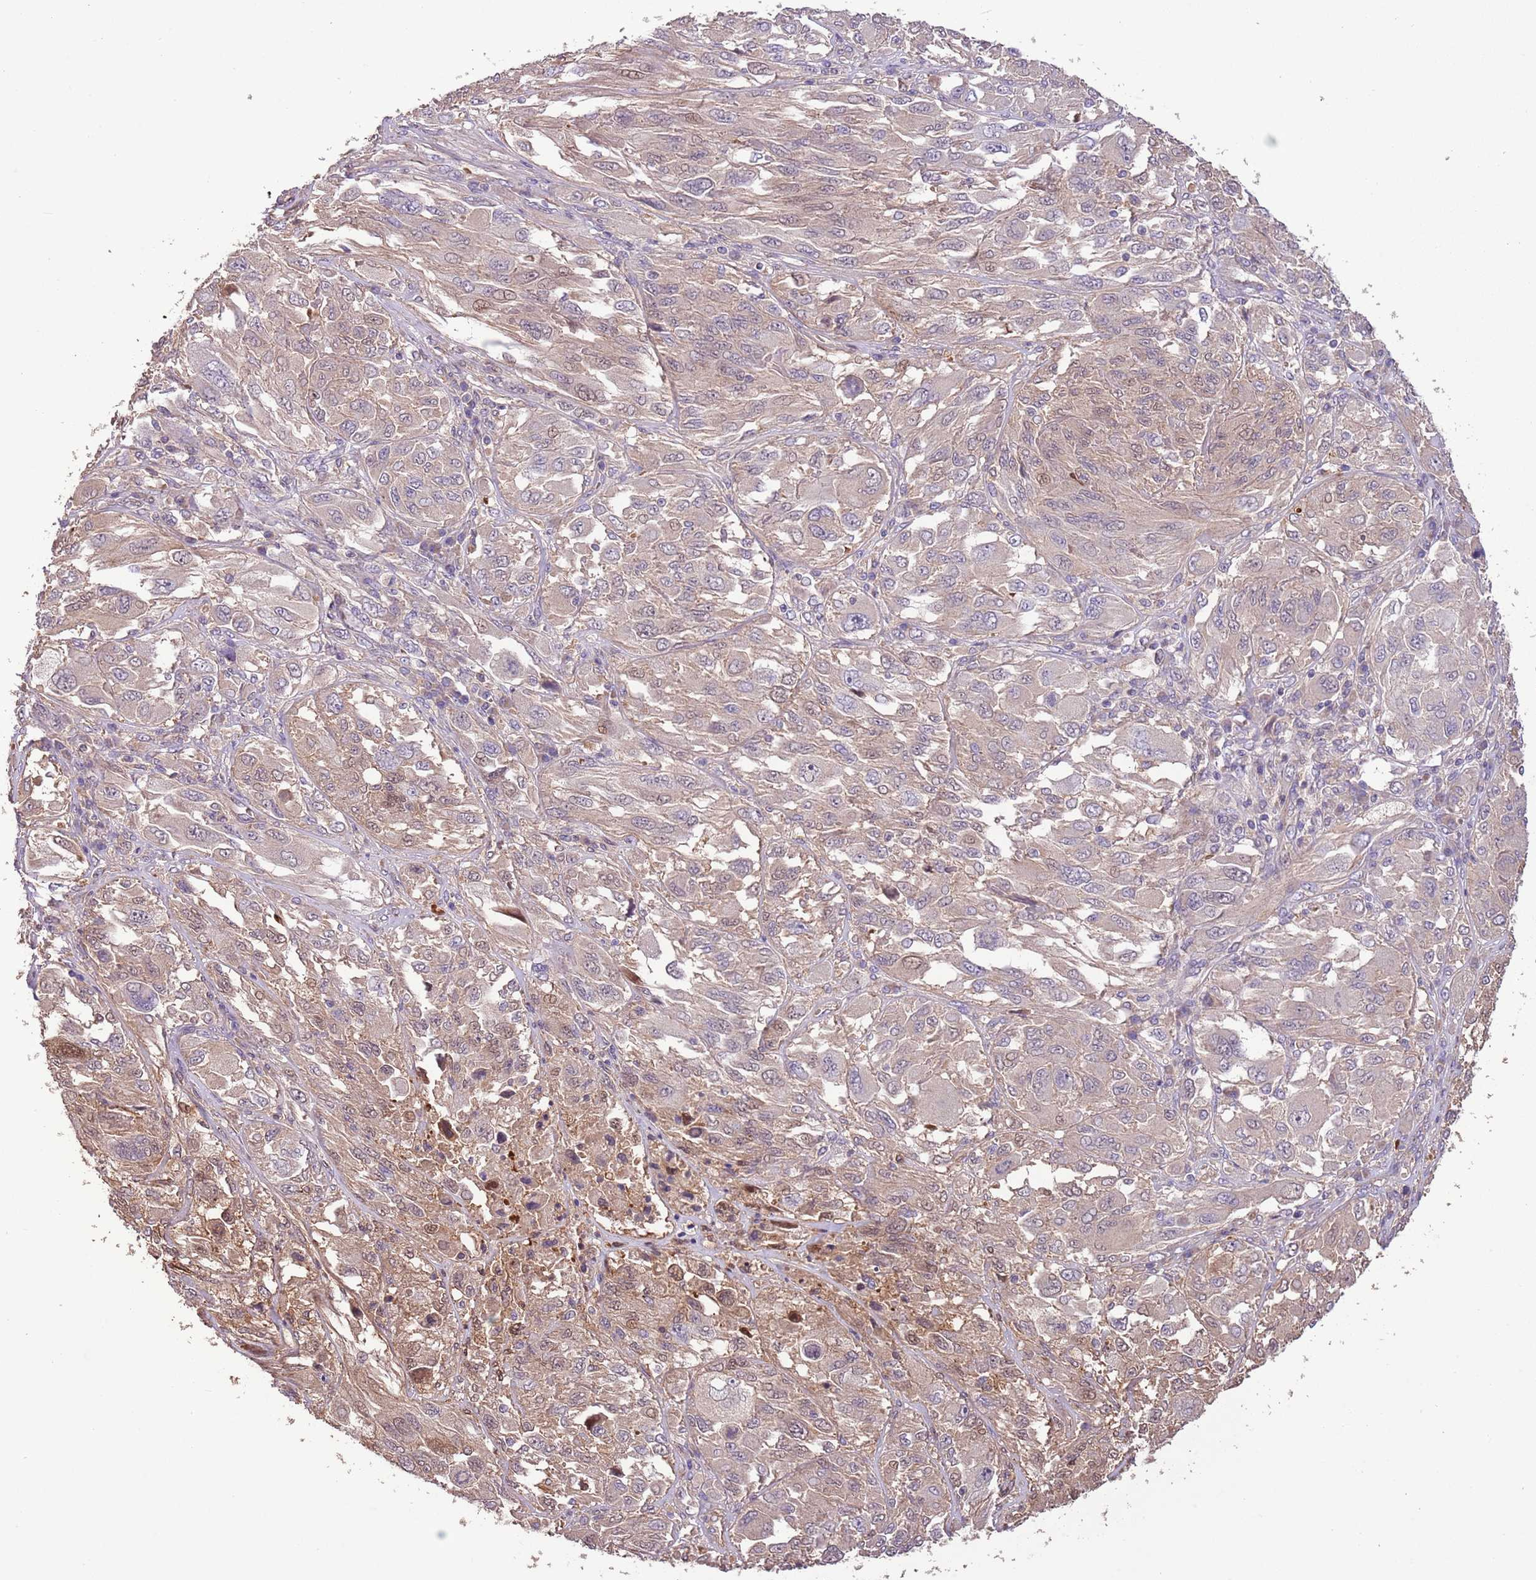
{"staining": {"intensity": "weak", "quantity": "<25%", "location": "cytoplasmic/membranous"}, "tissue": "melanoma", "cell_type": "Tumor cells", "image_type": "cancer", "snomed": [{"axis": "morphology", "description": "Malignant melanoma, NOS"}, {"axis": "topography", "description": "Skin"}], "caption": "High power microscopy image of an IHC photomicrograph of malignant melanoma, revealing no significant staining in tumor cells.", "gene": "FAM89B", "patient": {"sex": "female", "age": 91}}